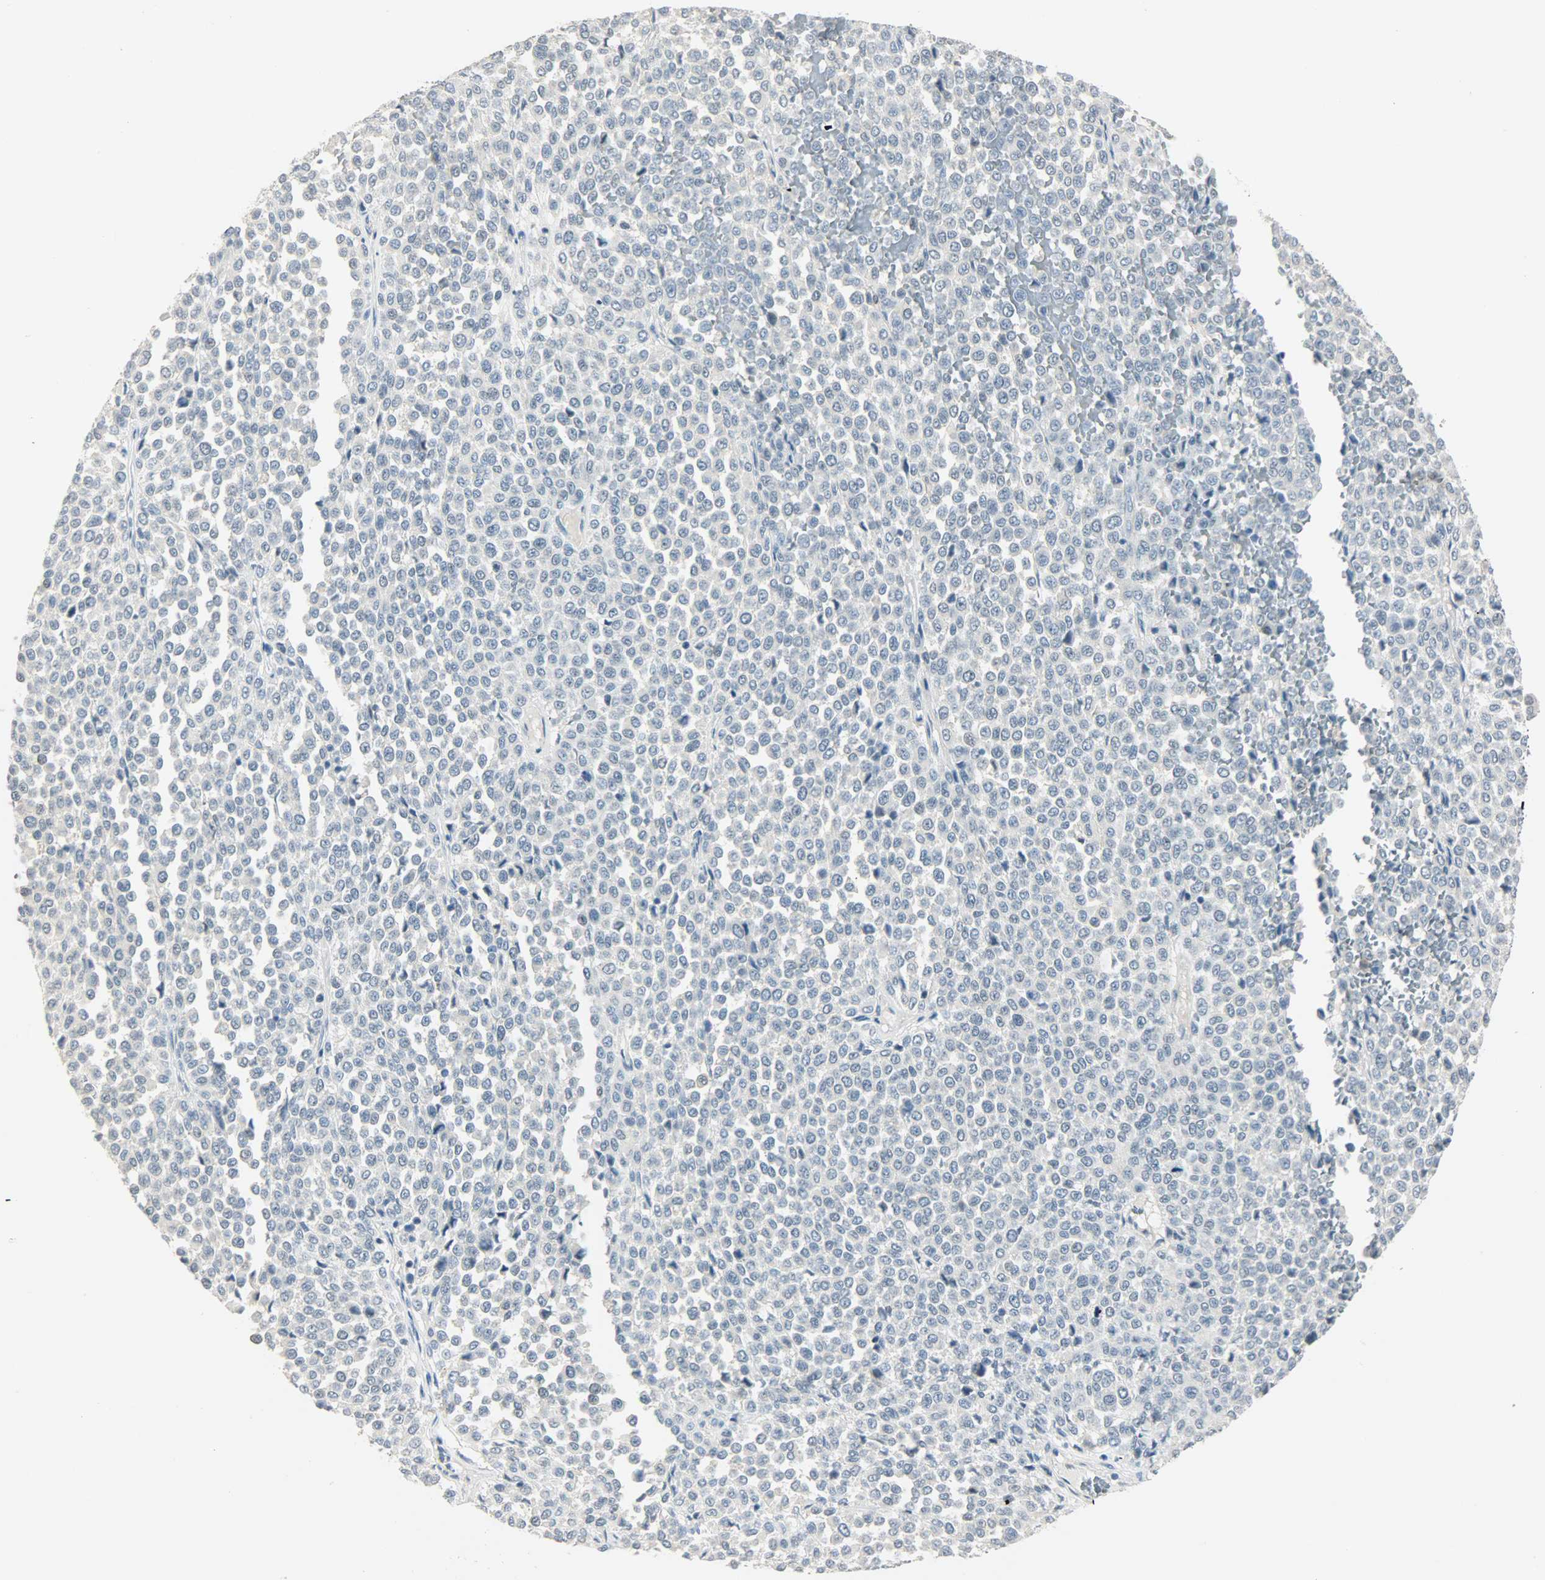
{"staining": {"intensity": "negative", "quantity": "none", "location": "none"}, "tissue": "melanoma", "cell_type": "Tumor cells", "image_type": "cancer", "snomed": [{"axis": "morphology", "description": "Malignant melanoma, Metastatic site"}, {"axis": "topography", "description": "Pancreas"}], "caption": "Tumor cells are negative for protein expression in human melanoma. Nuclei are stained in blue.", "gene": "PPARG", "patient": {"sex": "female", "age": 30}}